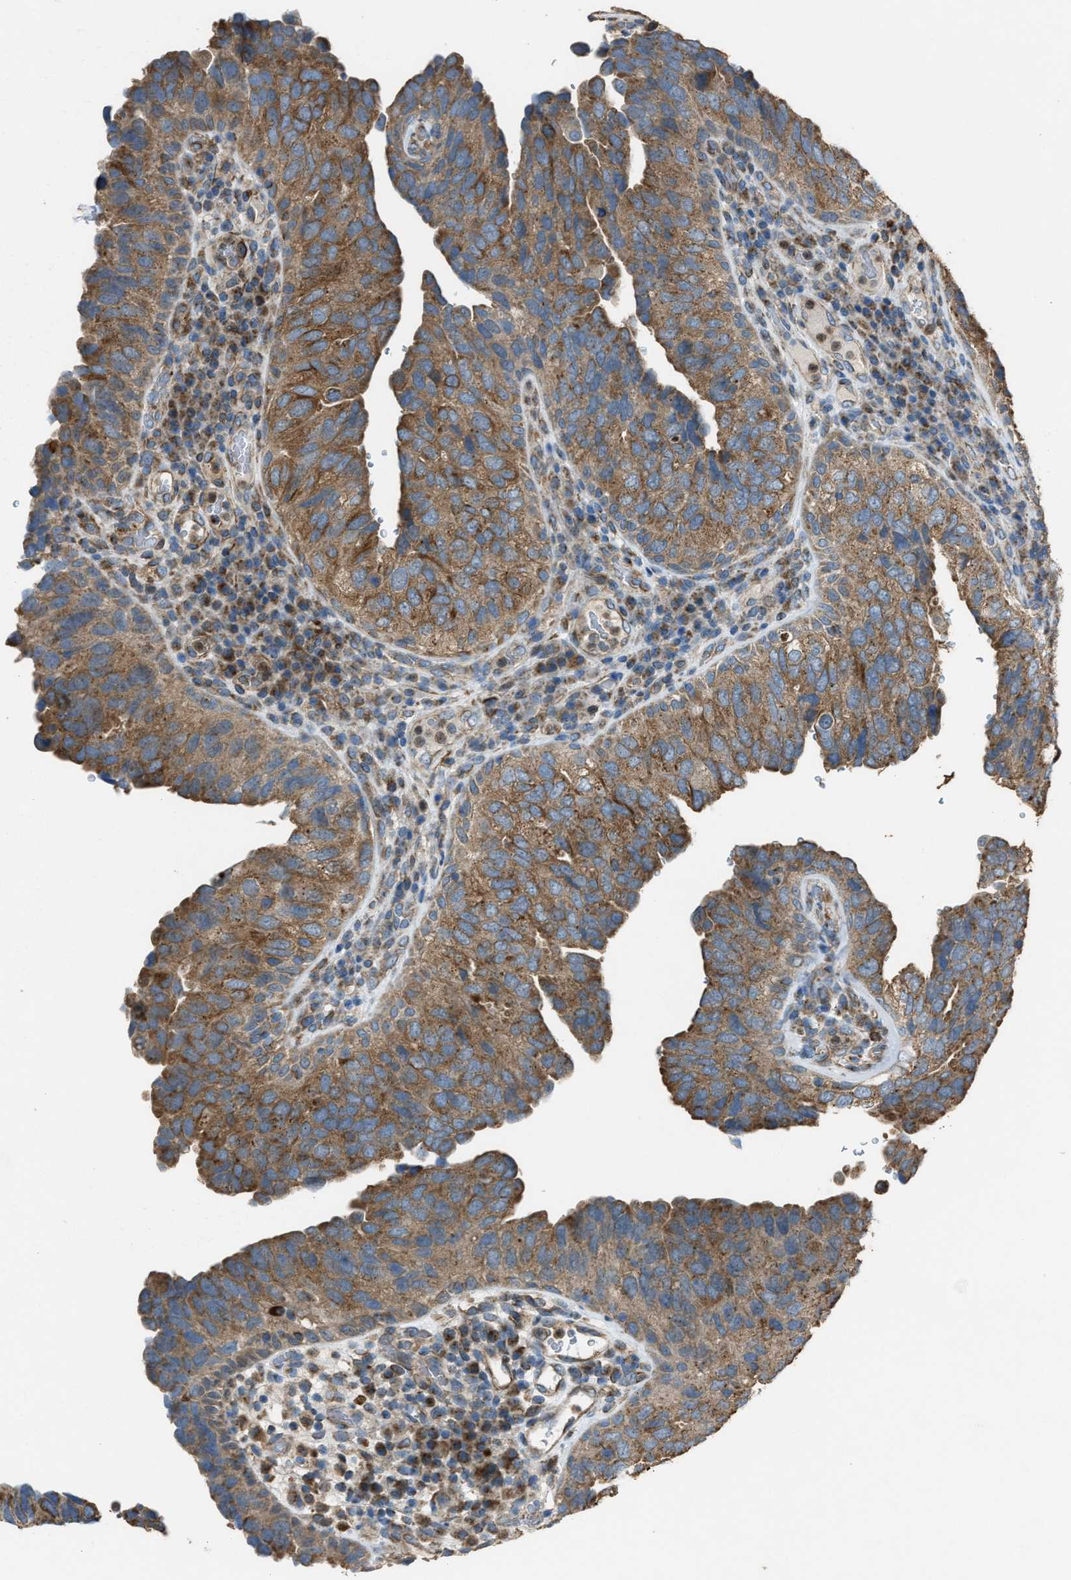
{"staining": {"intensity": "moderate", "quantity": ">75%", "location": "cytoplasmic/membranous"}, "tissue": "urothelial cancer", "cell_type": "Tumor cells", "image_type": "cancer", "snomed": [{"axis": "morphology", "description": "Urothelial carcinoma, High grade"}, {"axis": "topography", "description": "Urinary bladder"}], "caption": "Moderate cytoplasmic/membranous protein positivity is identified in about >75% of tumor cells in high-grade urothelial carcinoma.", "gene": "SLC25A11", "patient": {"sex": "female", "age": 82}}